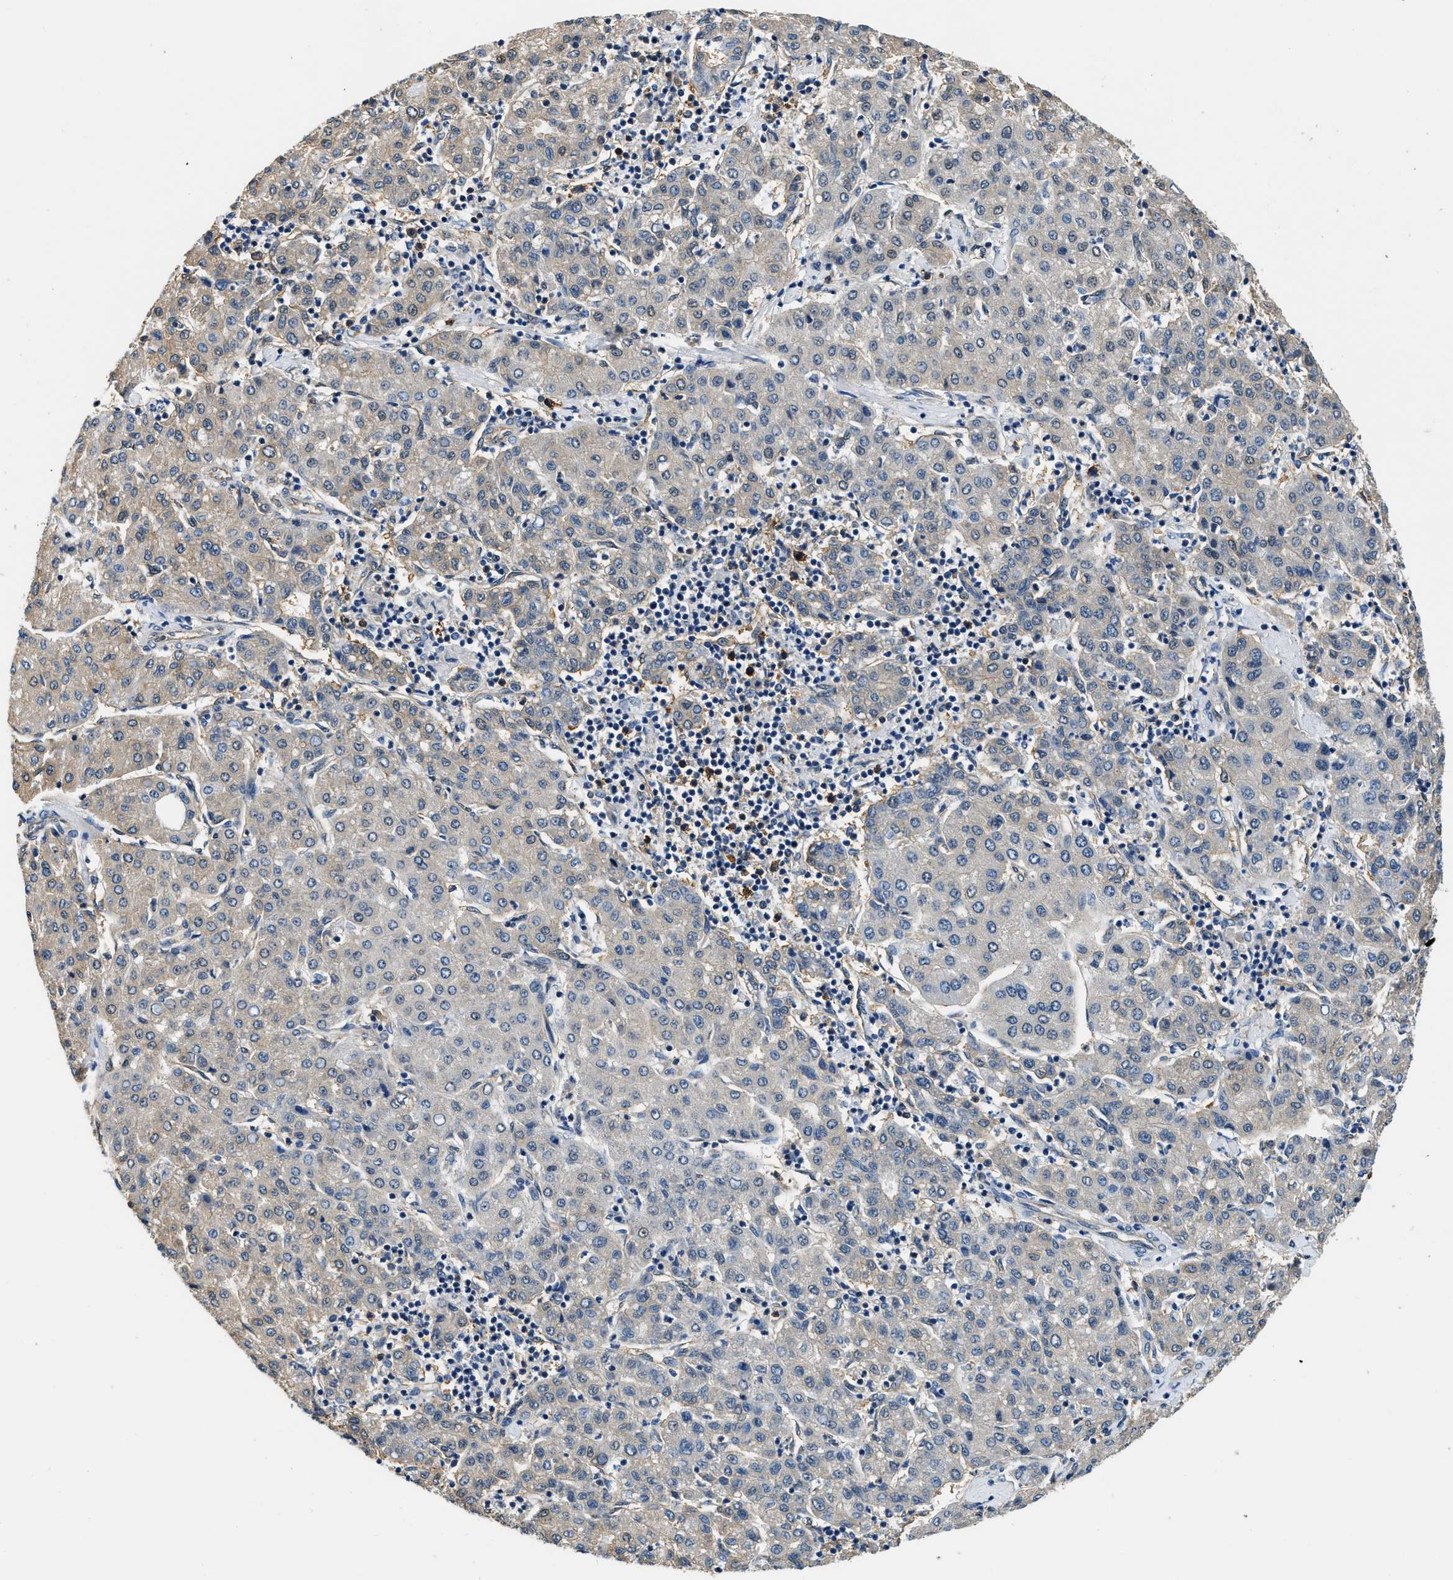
{"staining": {"intensity": "moderate", "quantity": "<25%", "location": "cytoplasmic/membranous"}, "tissue": "liver cancer", "cell_type": "Tumor cells", "image_type": "cancer", "snomed": [{"axis": "morphology", "description": "Carcinoma, Hepatocellular, NOS"}, {"axis": "topography", "description": "Liver"}], "caption": "Tumor cells exhibit low levels of moderate cytoplasmic/membranous expression in approximately <25% of cells in hepatocellular carcinoma (liver).", "gene": "PPP2R1B", "patient": {"sex": "male", "age": 65}}